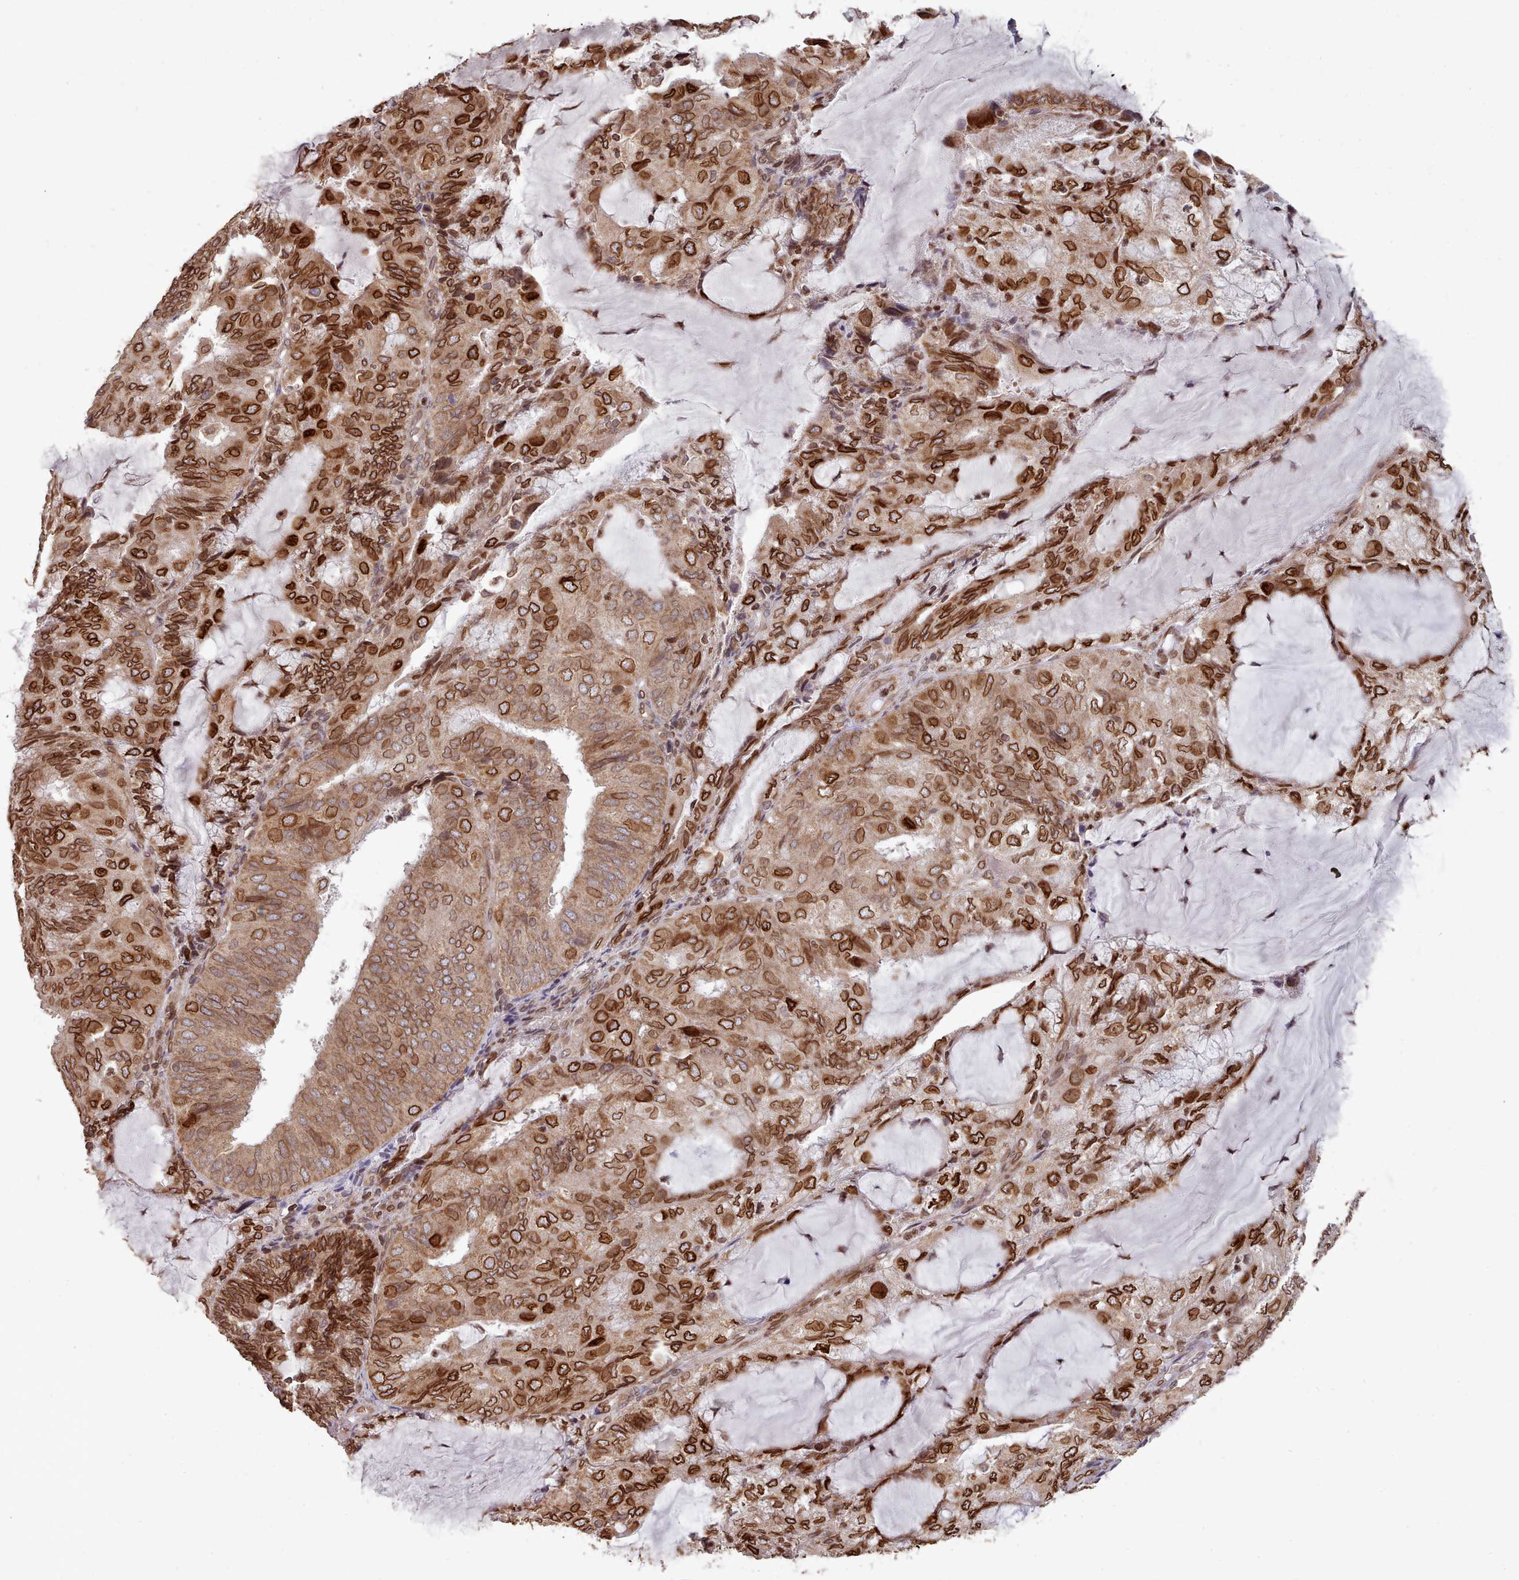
{"staining": {"intensity": "strong", "quantity": "25%-75%", "location": "cytoplasmic/membranous,nuclear"}, "tissue": "endometrial cancer", "cell_type": "Tumor cells", "image_type": "cancer", "snomed": [{"axis": "morphology", "description": "Adenocarcinoma, NOS"}, {"axis": "topography", "description": "Endometrium"}], "caption": "The image exhibits immunohistochemical staining of endometrial cancer. There is strong cytoplasmic/membranous and nuclear staining is appreciated in approximately 25%-75% of tumor cells.", "gene": "TOR1AIP1", "patient": {"sex": "female", "age": 81}}